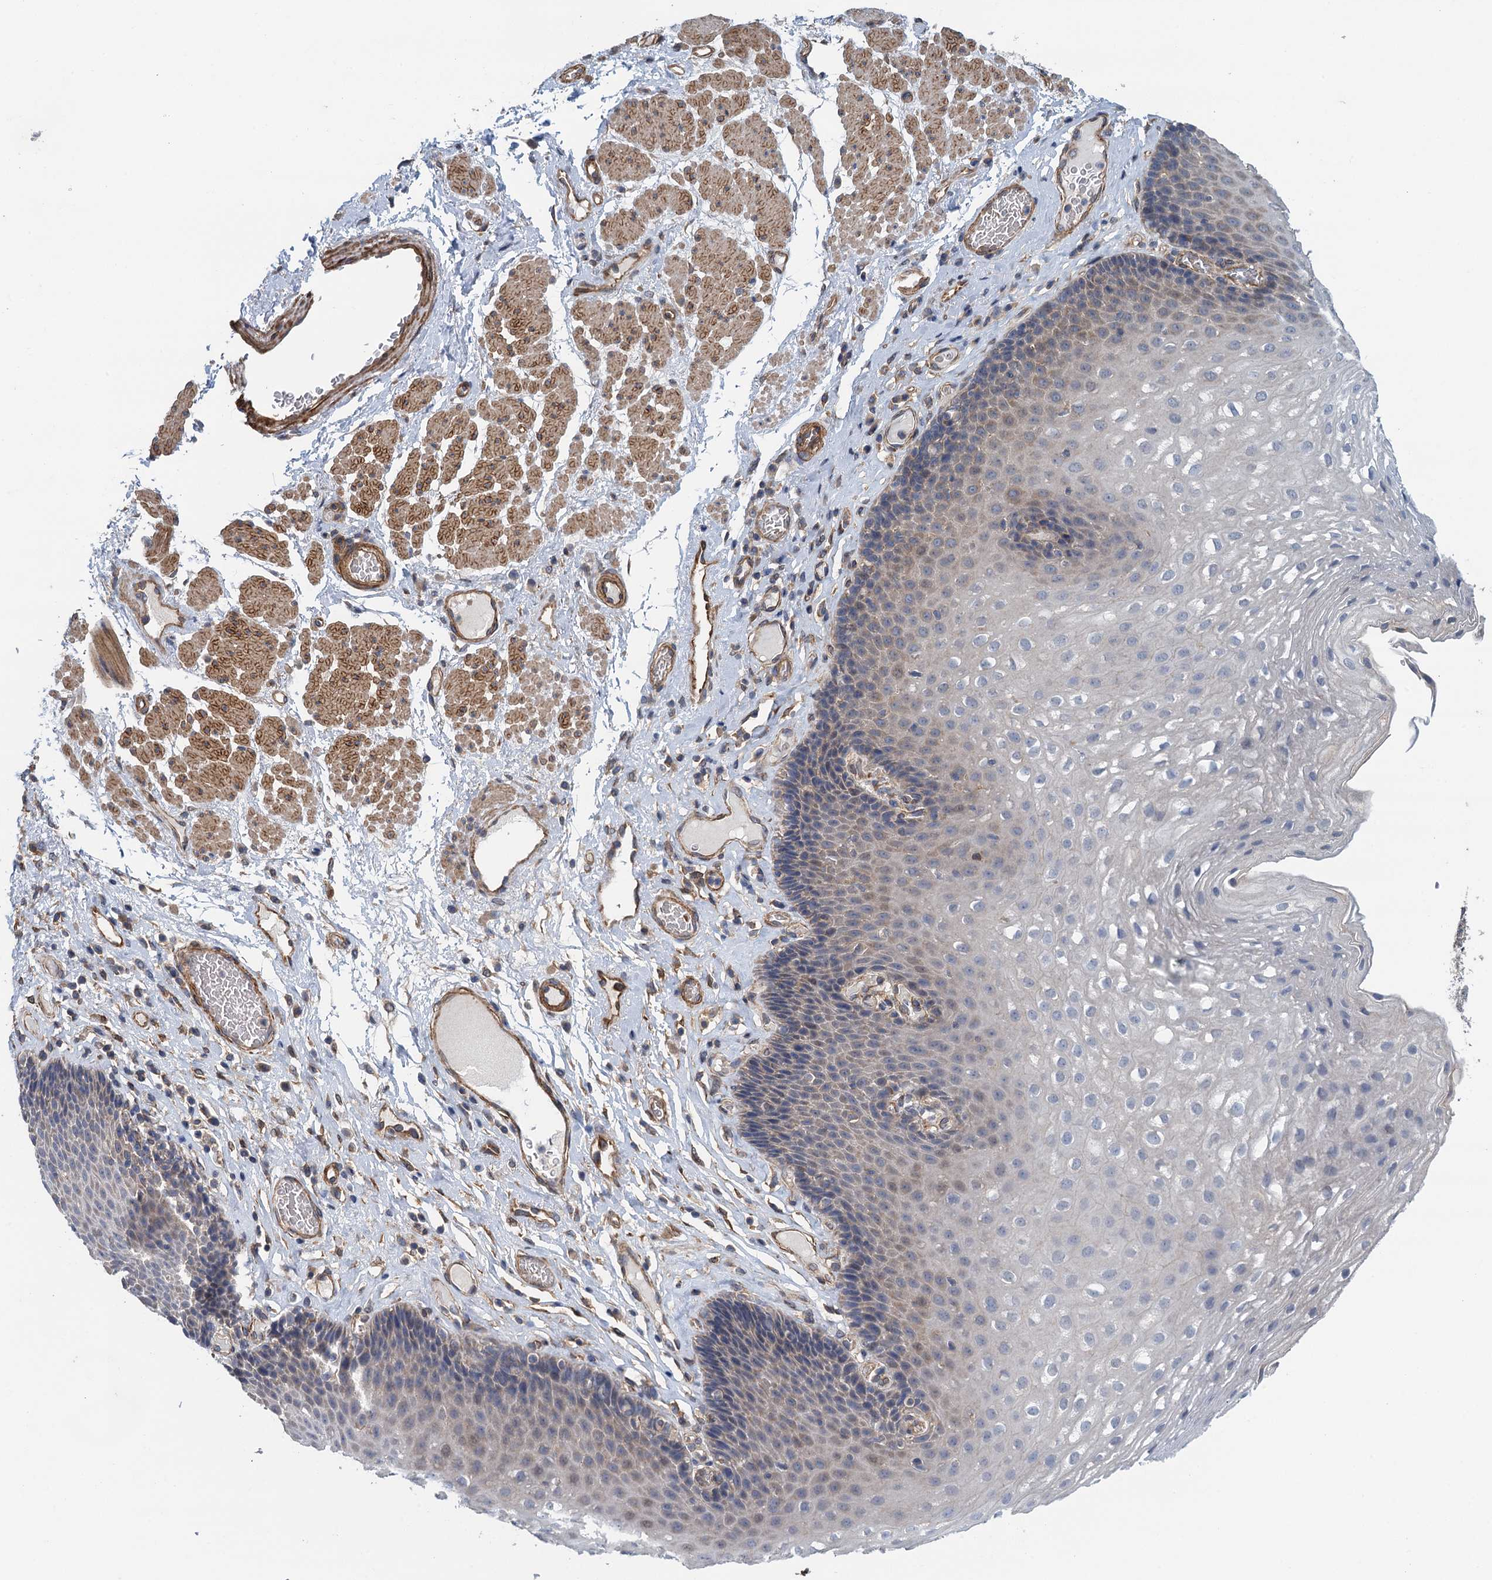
{"staining": {"intensity": "weak", "quantity": "25%-75%", "location": "cytoplasmic/membranous"}, "tissue": "esophagus", "cell_type": "Squamous epithelial cells", "image_type": "normal", "snomed": [{"axis": "morphology", "description": "Normal tissue, NOS"}, {"axis": "topography", "description": "Esophagus"}], "caption": "Benign esophagus shows weak cytoplasmic/membranous expression in approximately 25%-75% of squamous epithelial cells Ihc stains the protein of interest in brown and the nuclei are stained blue..", "gene": "RSAD2", "patient": {"sex": "female", "age": 66}}